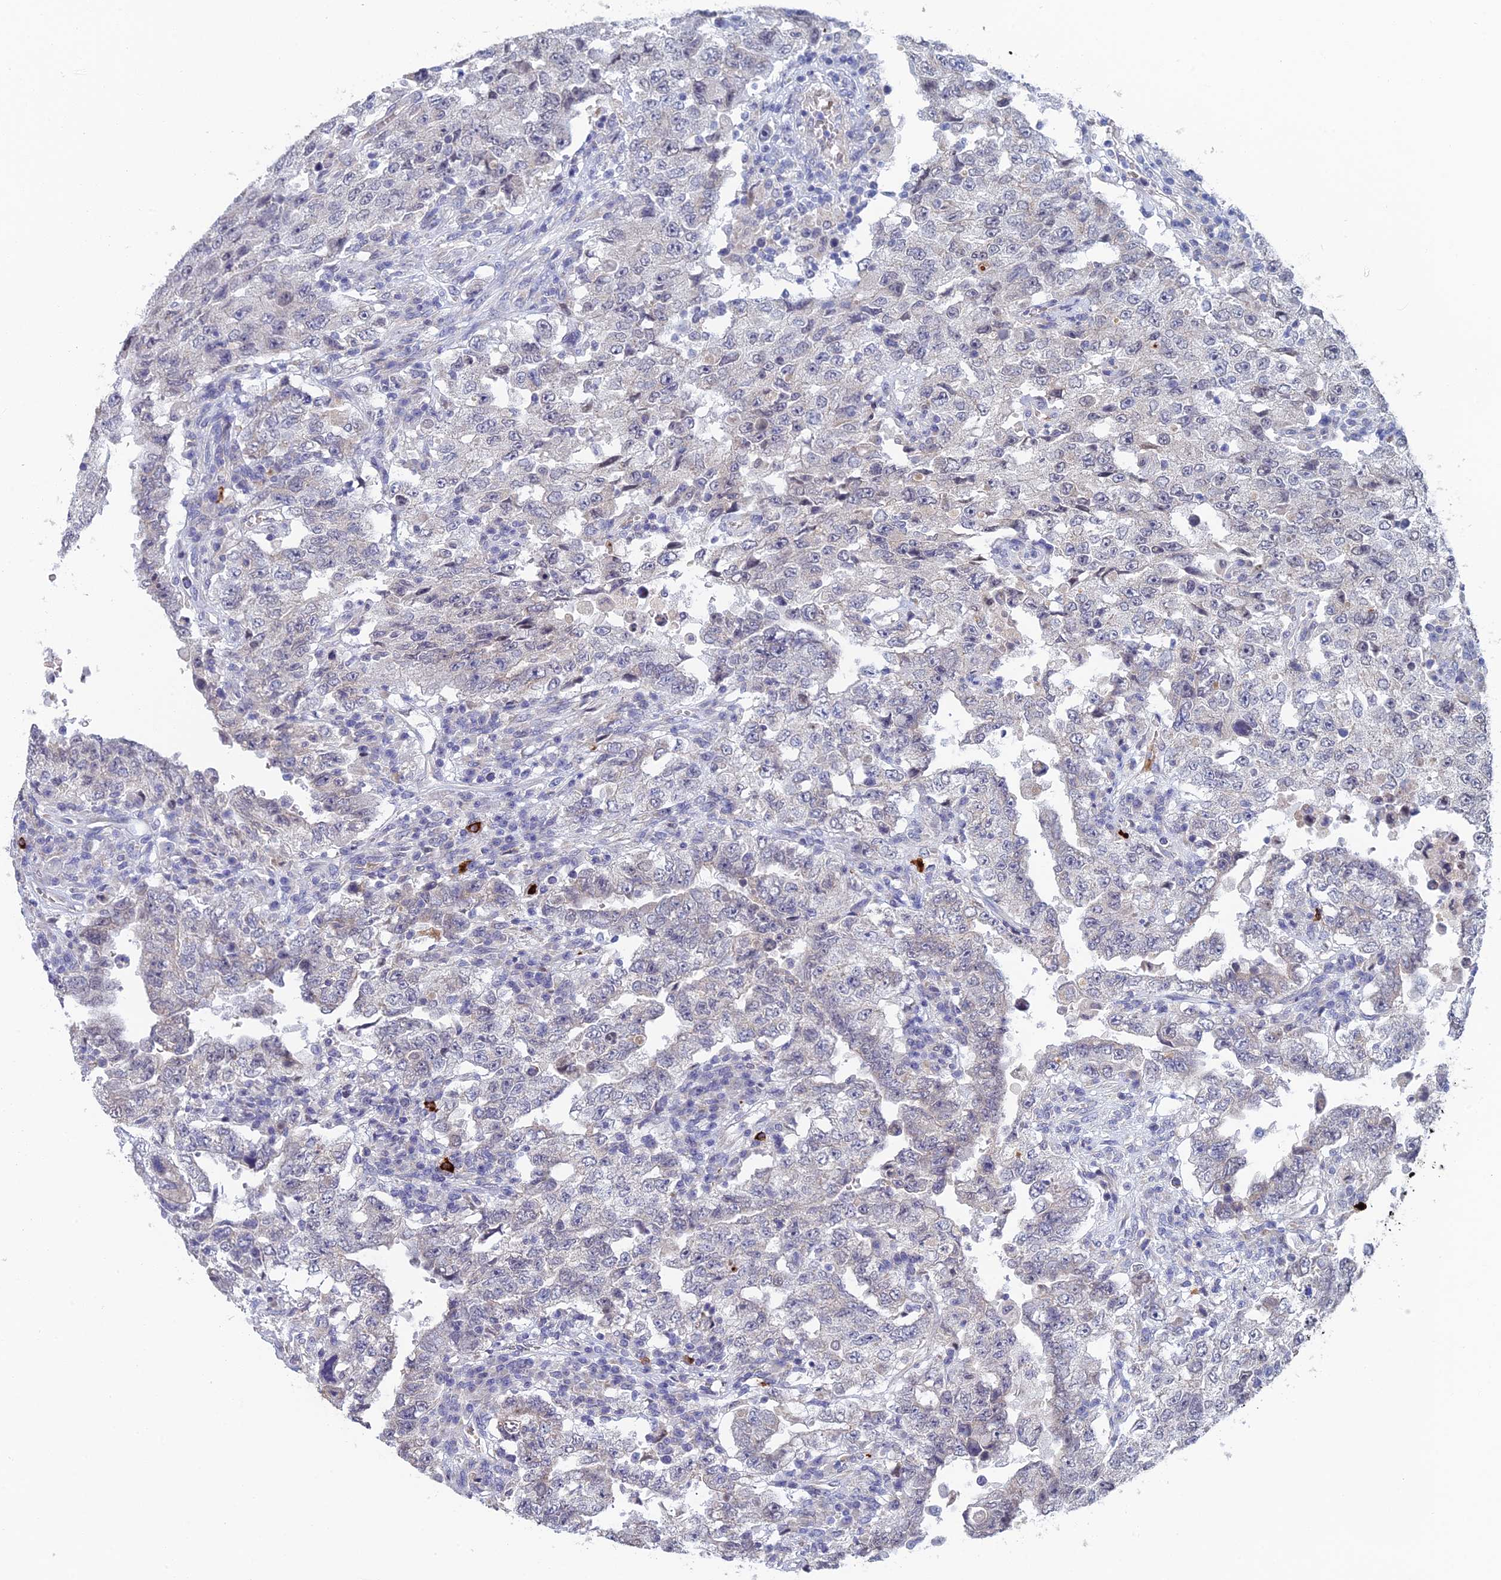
{"staining": {"intensity": "negative", "quantity": "none", "location": "none"}, "tissue": "testis cancer", "cell_type": "Tumor cells", "image_type": "cancer", "snomed": [{"axis": "morphology", "description": "Carcinoma, Embryonal, NOS"}, {"axis": "topography", "description": "Testis"}], "caption": "Tumor cells are negative for brown protein staining in embryonal carcinoma (testis). (DAB immunohistochemistry with hematoxylin counter stain).", "gene": "GIPC1", "patient": {"sex": "male", "age": 26}}